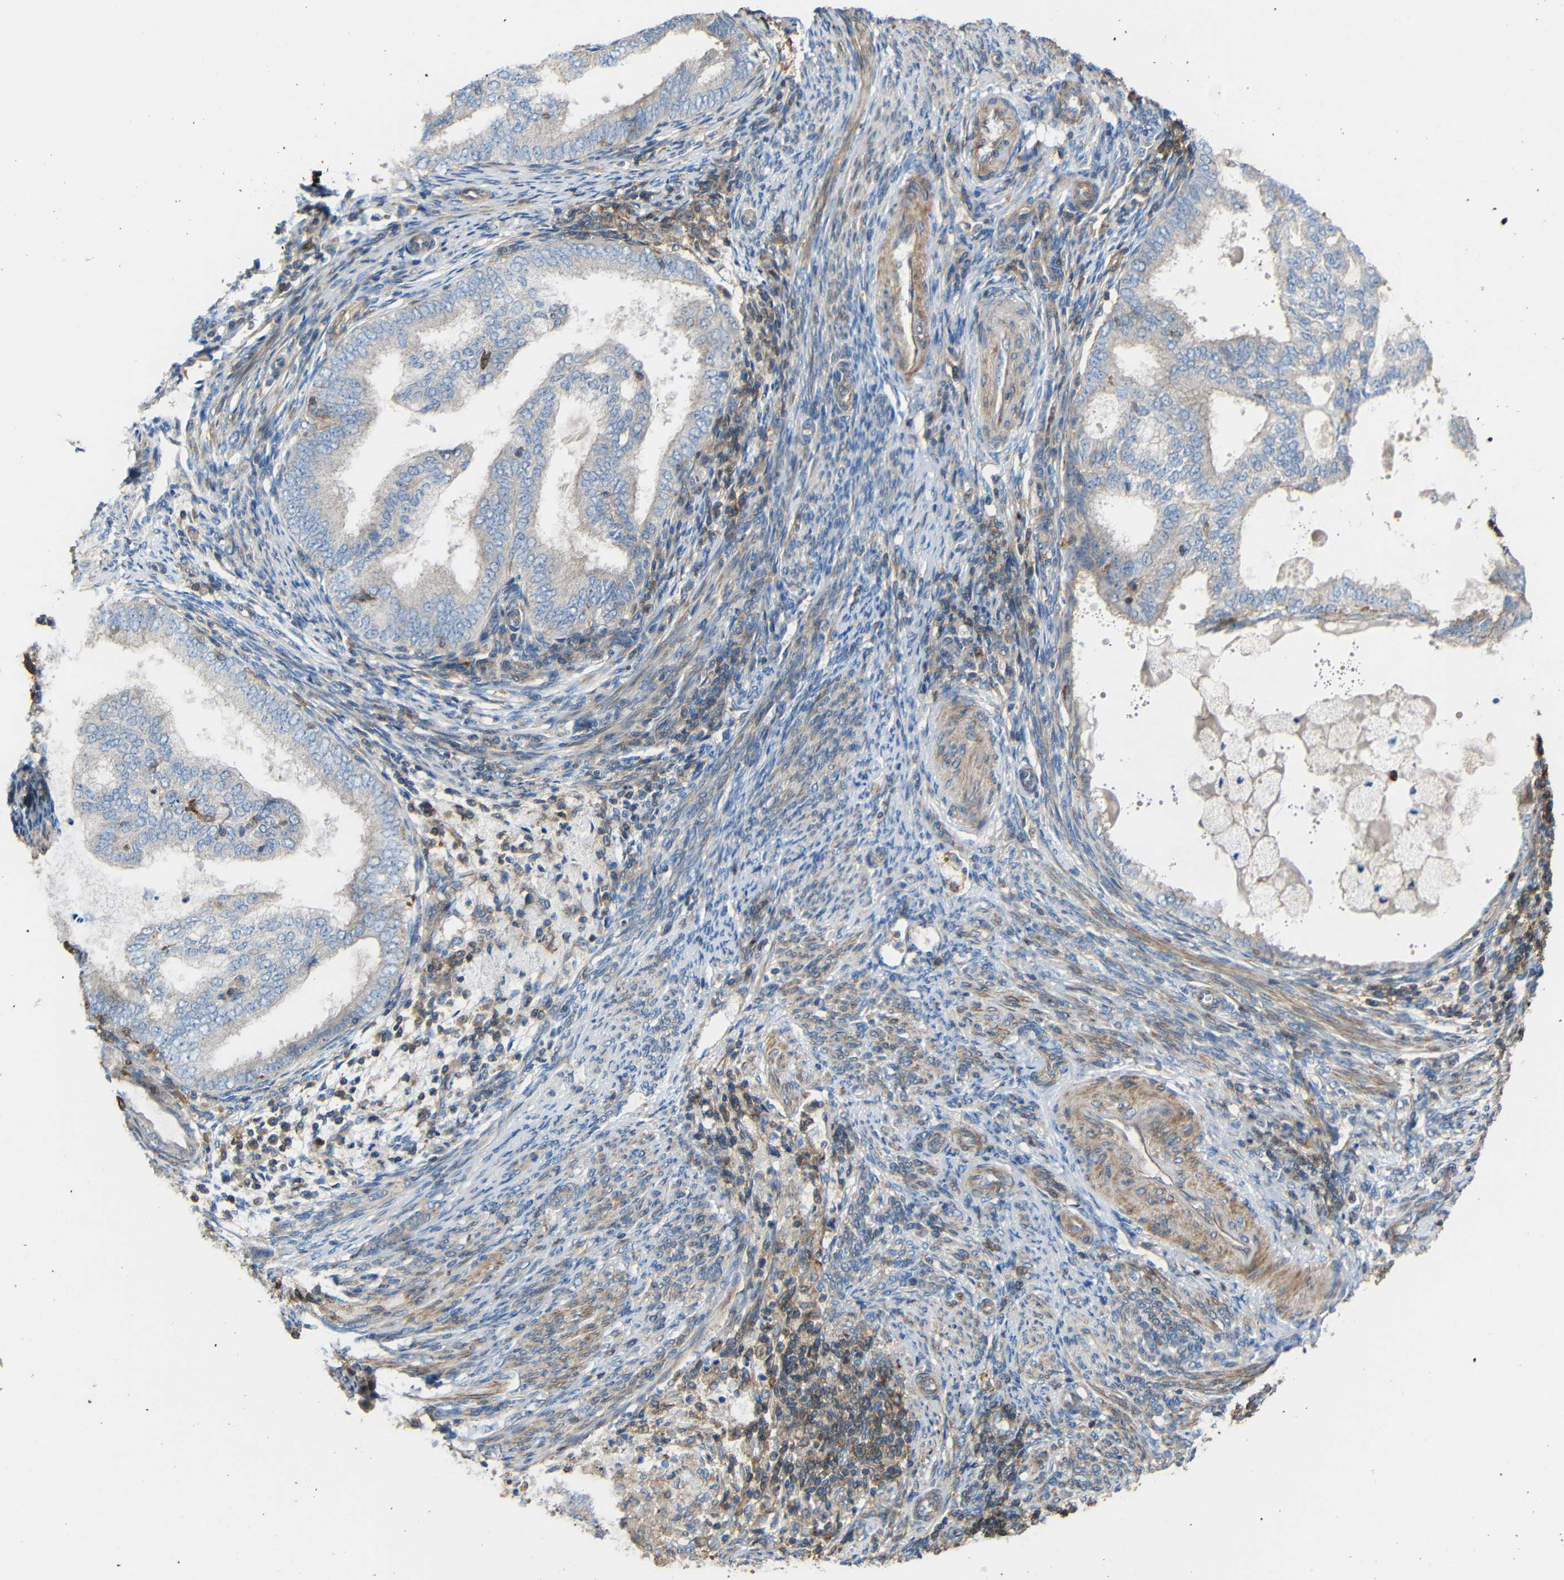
{"staining": {"intensity": "weak", "quantity": "<25%", "location": "cytoplasmic/membranous"}, "tissue": "endometrial cancer", "cell_type": "Tumor cells", "image_type": "cancer", "snomed": [{"axis": "morphology", "description": "Adenocarcinoma, NOS"}, {"axis": "topography", "description": "Endometrium"}], "caption": "Tumor cells are negative for protein expression in human endometrial cancer (adenocarcinoma).", "gene": "RHOT2", "patient": {"sex": "female", "age": 58}}